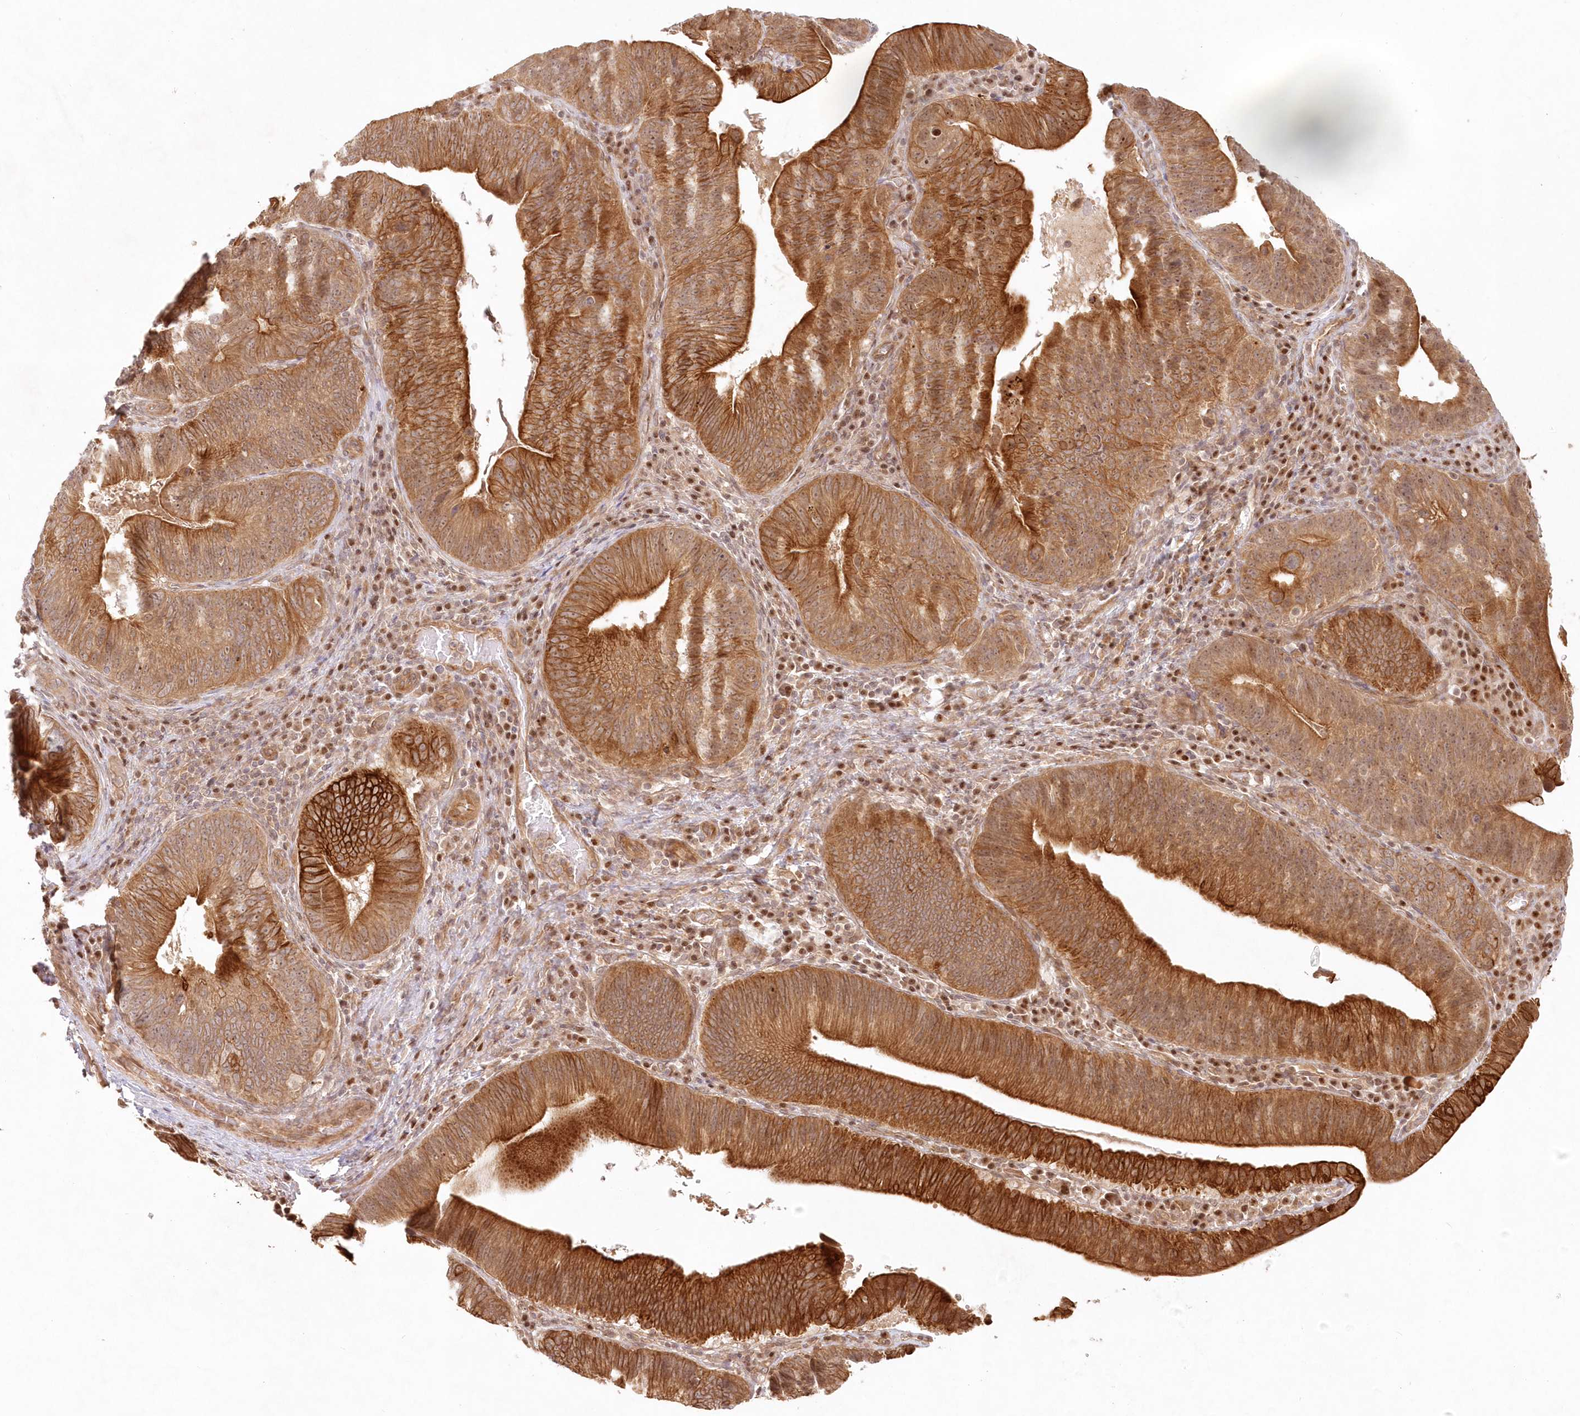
{"staining": {"intensity": "strong", "quantity": ">75%", "location": "cytoplasmic/membranous"}, "tissue": "pancreatic cancer", "cell_type": "Tumor cells", "image_type": "cancer", "snomed": [{"axis": "morphology", "description": "Adenocarcinoma, NOS"}, {"axis": "topography", "description": "Pancreas"}], "caption": "IHC micrograph of pancreatic cancer stained for a protein (brown), which displays high levels of strong cytoplasmic/membranous positivity in about >75% of tumor cells.", "gene": "KIAA0232", "patient": {"sex": "male", "age": 63}}